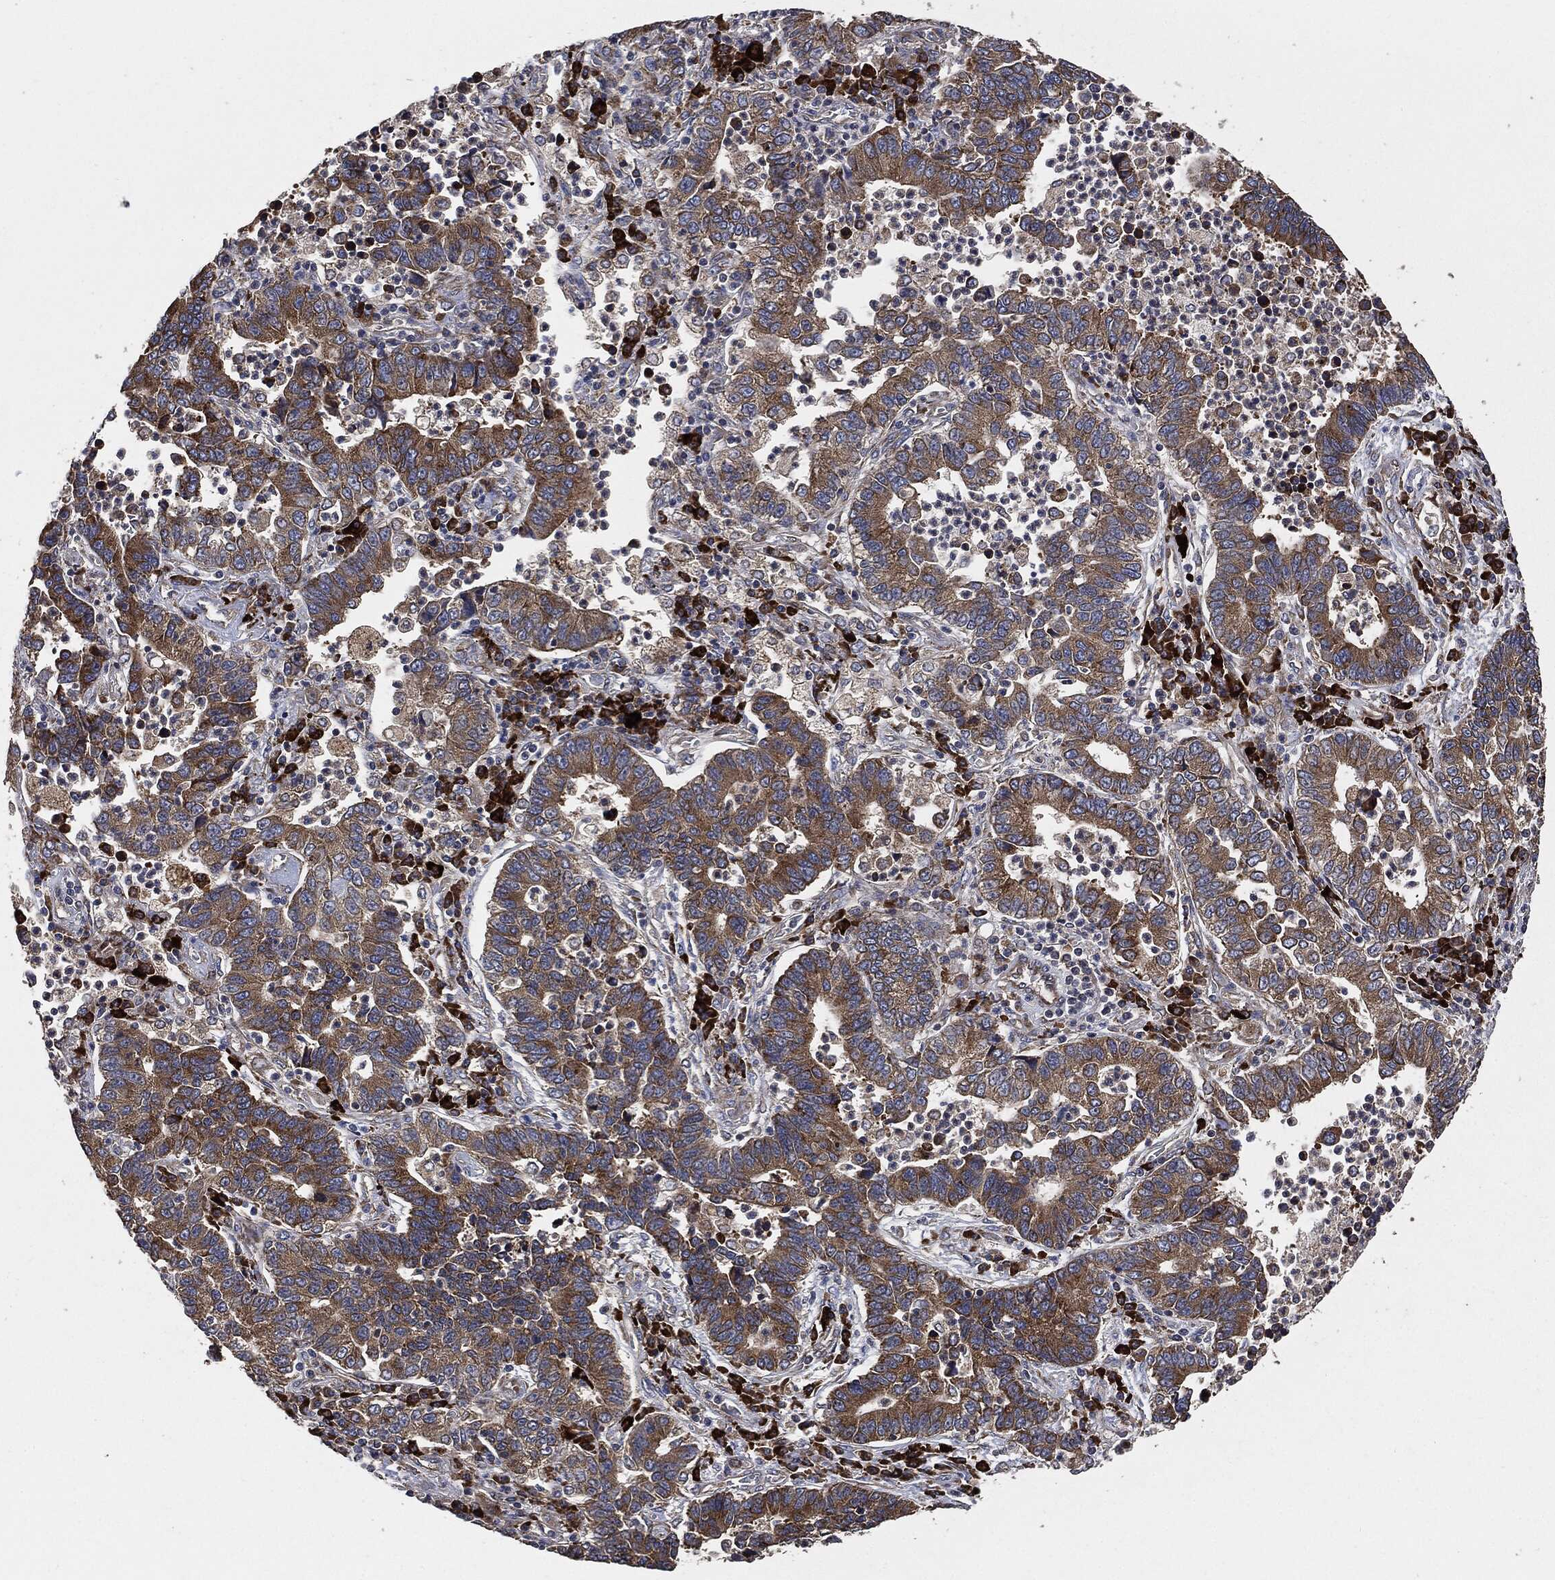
{"staining": {"intensity": "strong", "quantity": "25%-75%", "location": "cytoplasmic/membranous"}, "tissue": "lung cancer", "cell_type": "Tumor cells", "image_type": "cancer", "snomed": [{"axis": "morphology", "description": "Adenocarcinoma, NOS"}, {"axis": "topography", "description": "Lung"}], "caption": "Immunohistochemical staining of lung cancer (adenocarcinoma) reveals strong cytoplasmic/membranous protein staining in approximately 25%-75% of tumor cells. The staining was performed using DAB (3,3'-diaminobenzidine) to visualize the protein expression in brown, while the nuclei were stained in blue with hematoxylin (Magnification: 20x).", "gene": "STK3", "patient": {"sex": "female", "age": 57}}